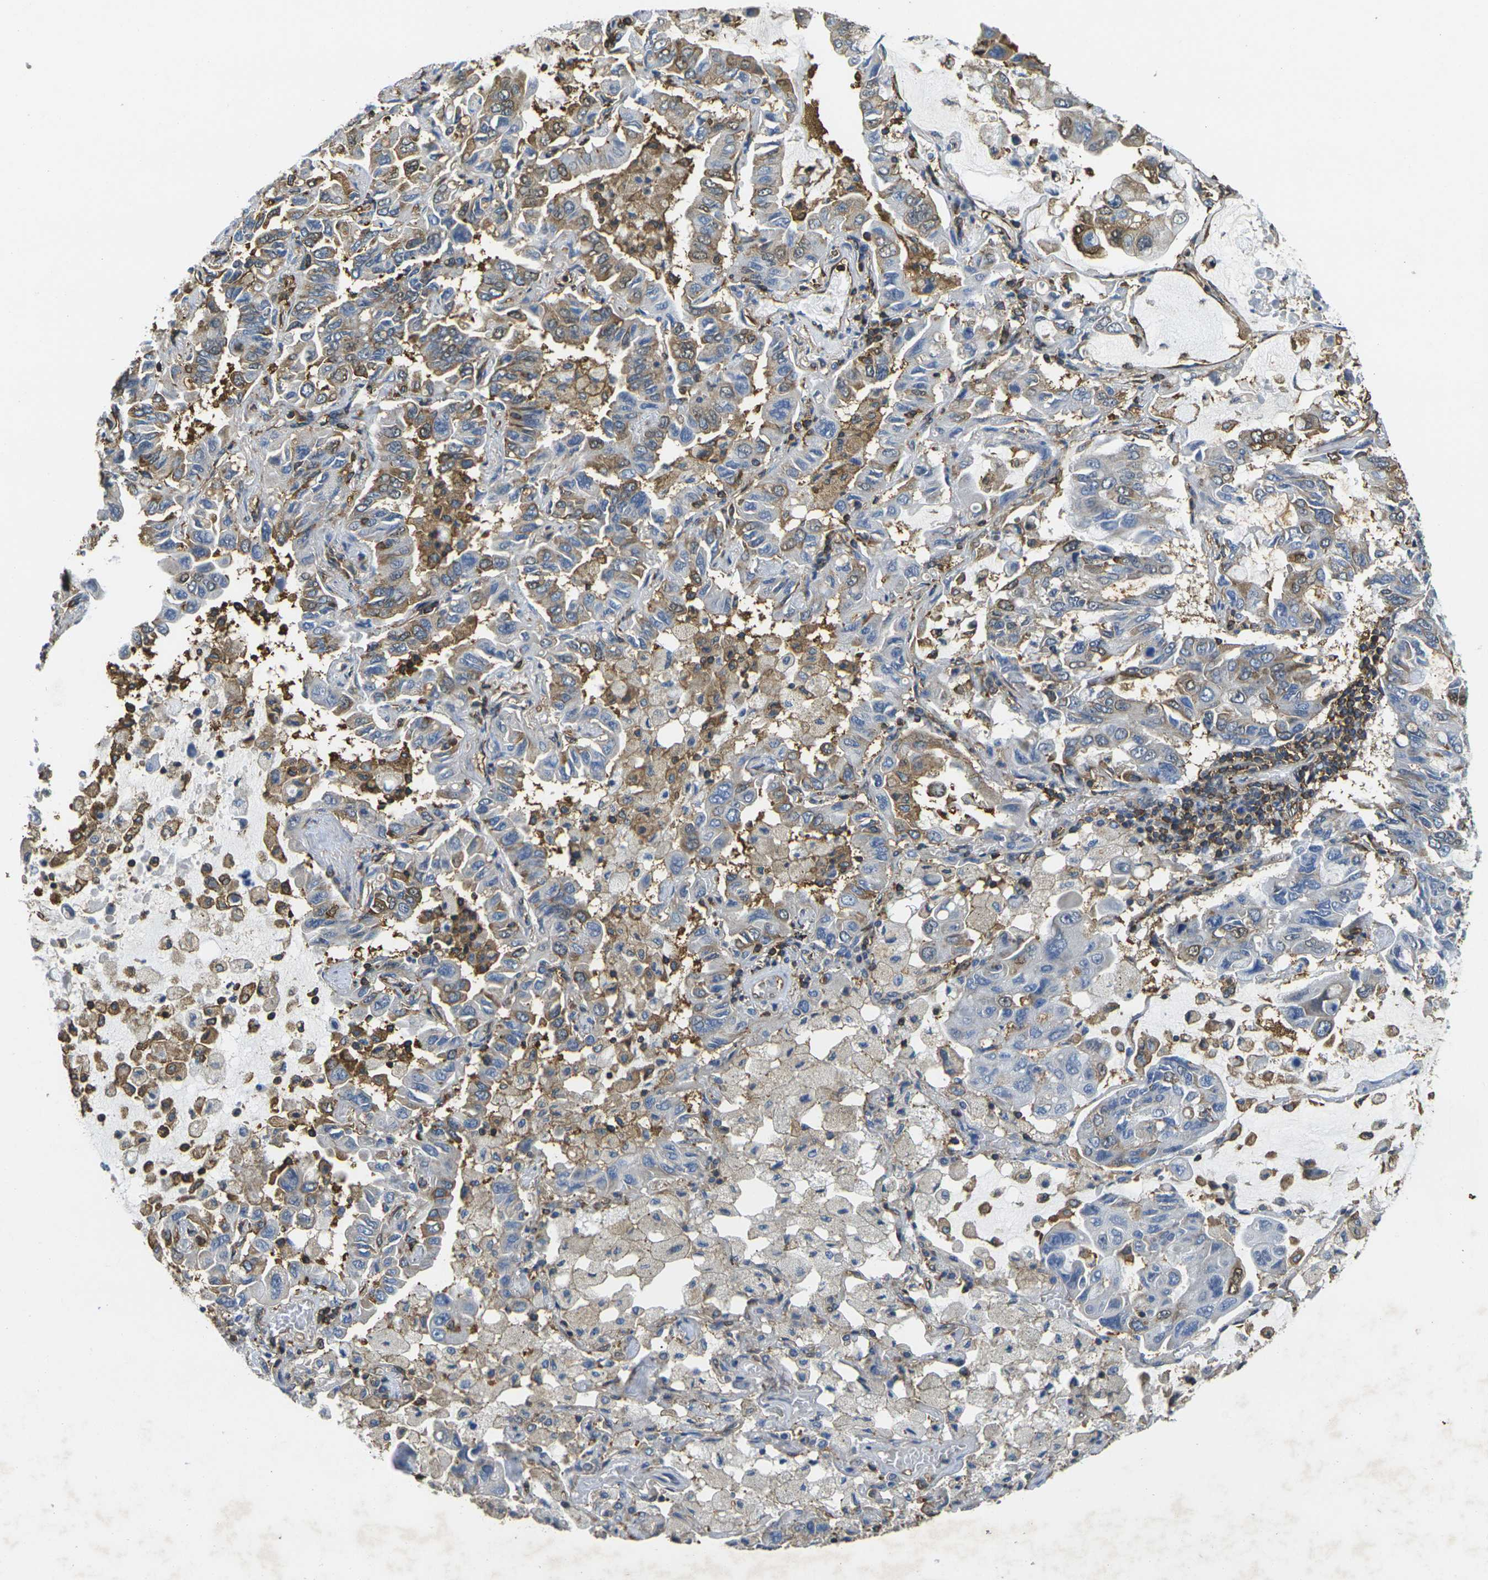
{"staining": {"intensity": "moderate", "quantity": "25%-75%", "location": "cytoplasmic/membranous"}, "tissue": "lung cancer", "cell_type": "Tumor cells", "image_type": "cancer", "snomed": [{"axis": "morphology", "description": "Adenocarcinoma, NOS"}, {"axis": "topography", "description": "Lung"}], "caption": "Human lung cancer (adenocarcinoma) stained for a protein (brown) displays moderate cytoplasmic/membranous positive staining in about 25%-75% of tumor cells.", "gene": "FAM110D", "patient": {"sex": "male", "age": 64}}